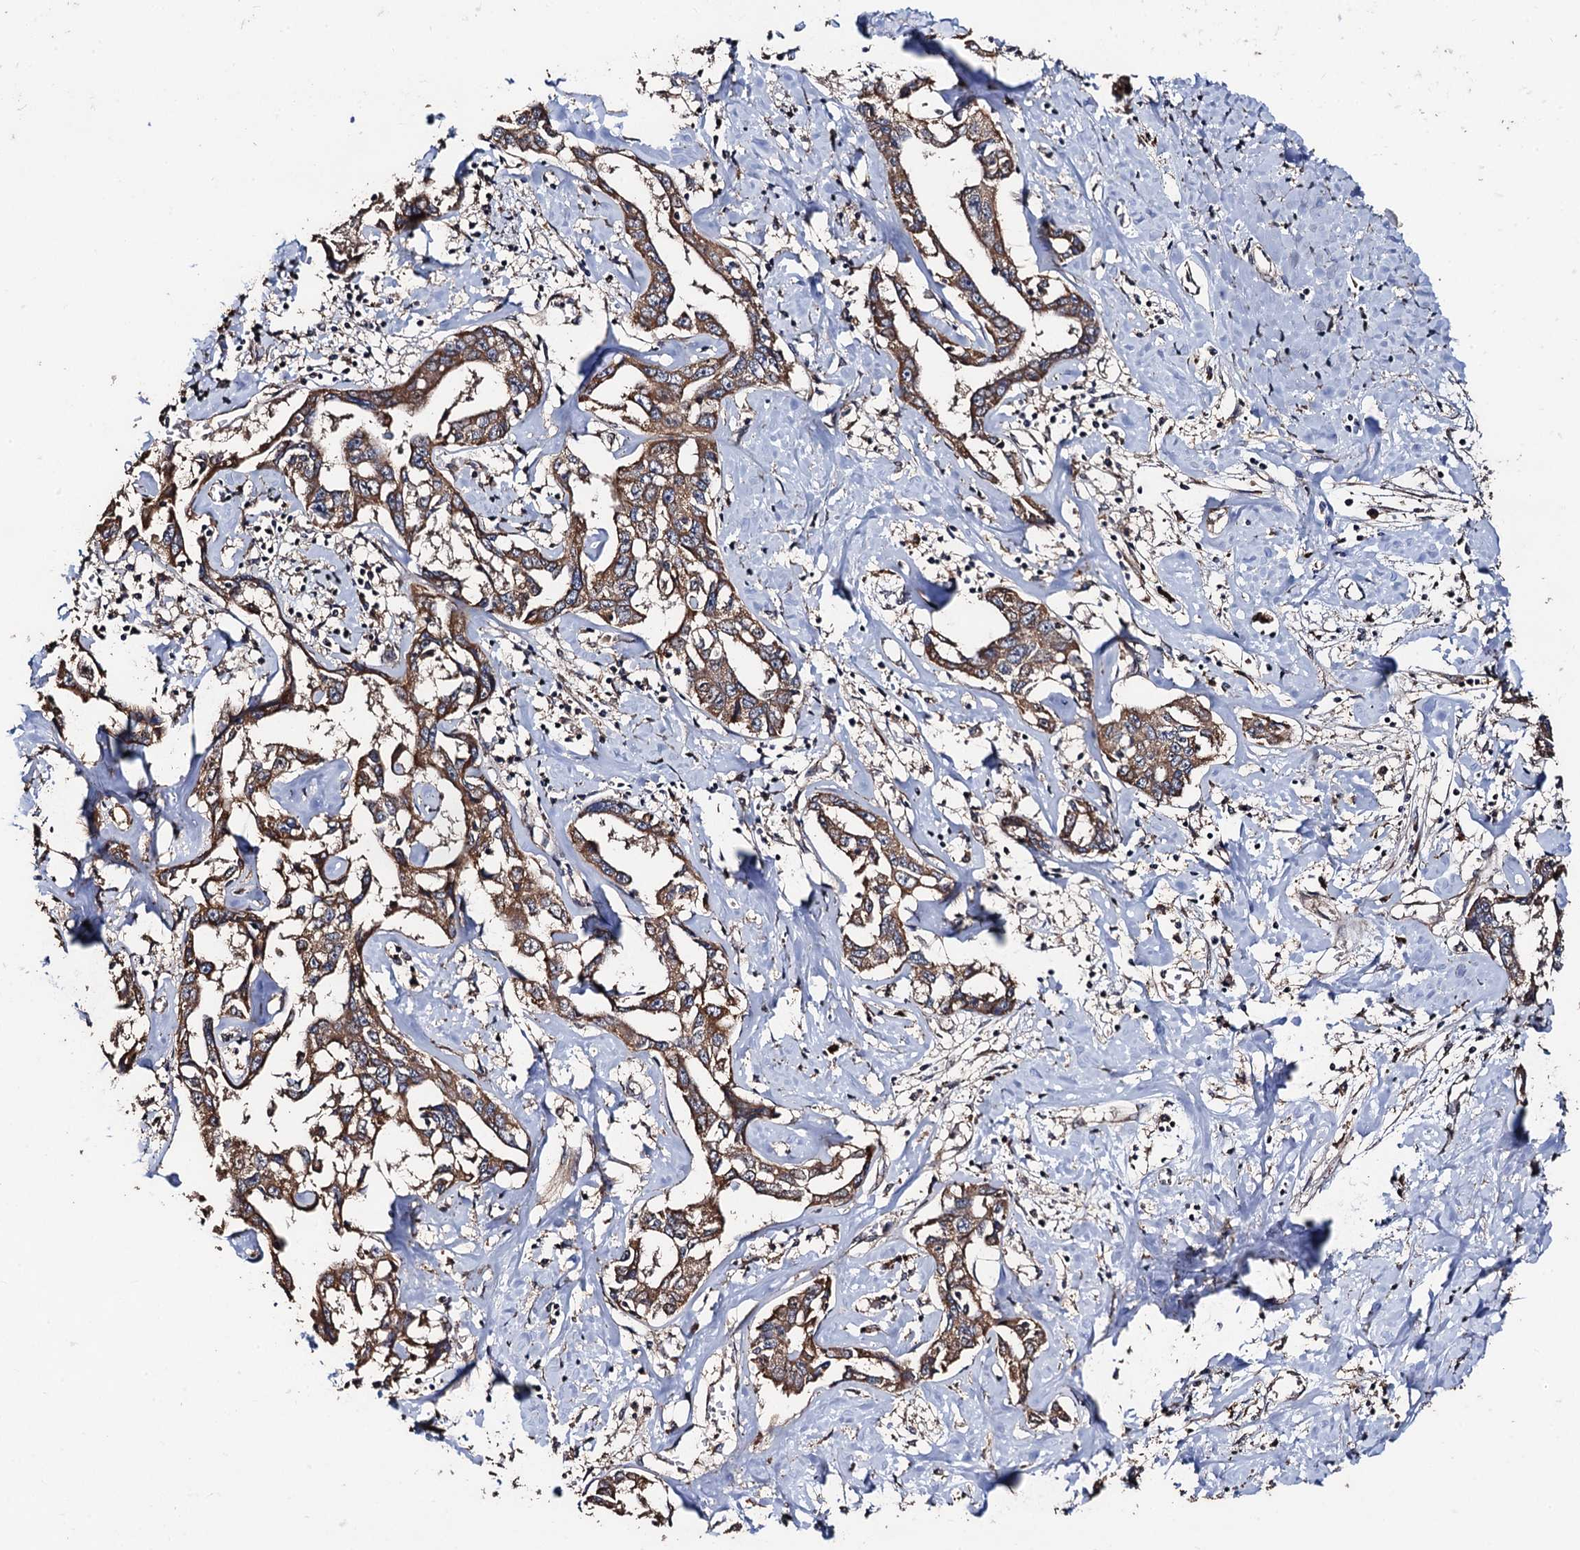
{"staining": {"intensity": "moderate", "quantity": ">75%", "location": "cytoplasmic/membranous"}, "tissue": "liver cancer", "cell_type": "Tumor cells", "image_type": "cancer", "snomed": [{"axis": "morphology", "description": "Cholangiocarcinoma"}, {"axis": "topography", "description": "Liver"}], "caption": "An immunohistochemistry (IHC) micrograph of neoplastic tissue is shown. Protein staining in brown labels moderate cytoplasmic/membranous positivity in liver cancer (cholangiocarcinoma) within tumor cells.", "gene": "PPTC7", "patient": {"sex": "male", "age": 59}}